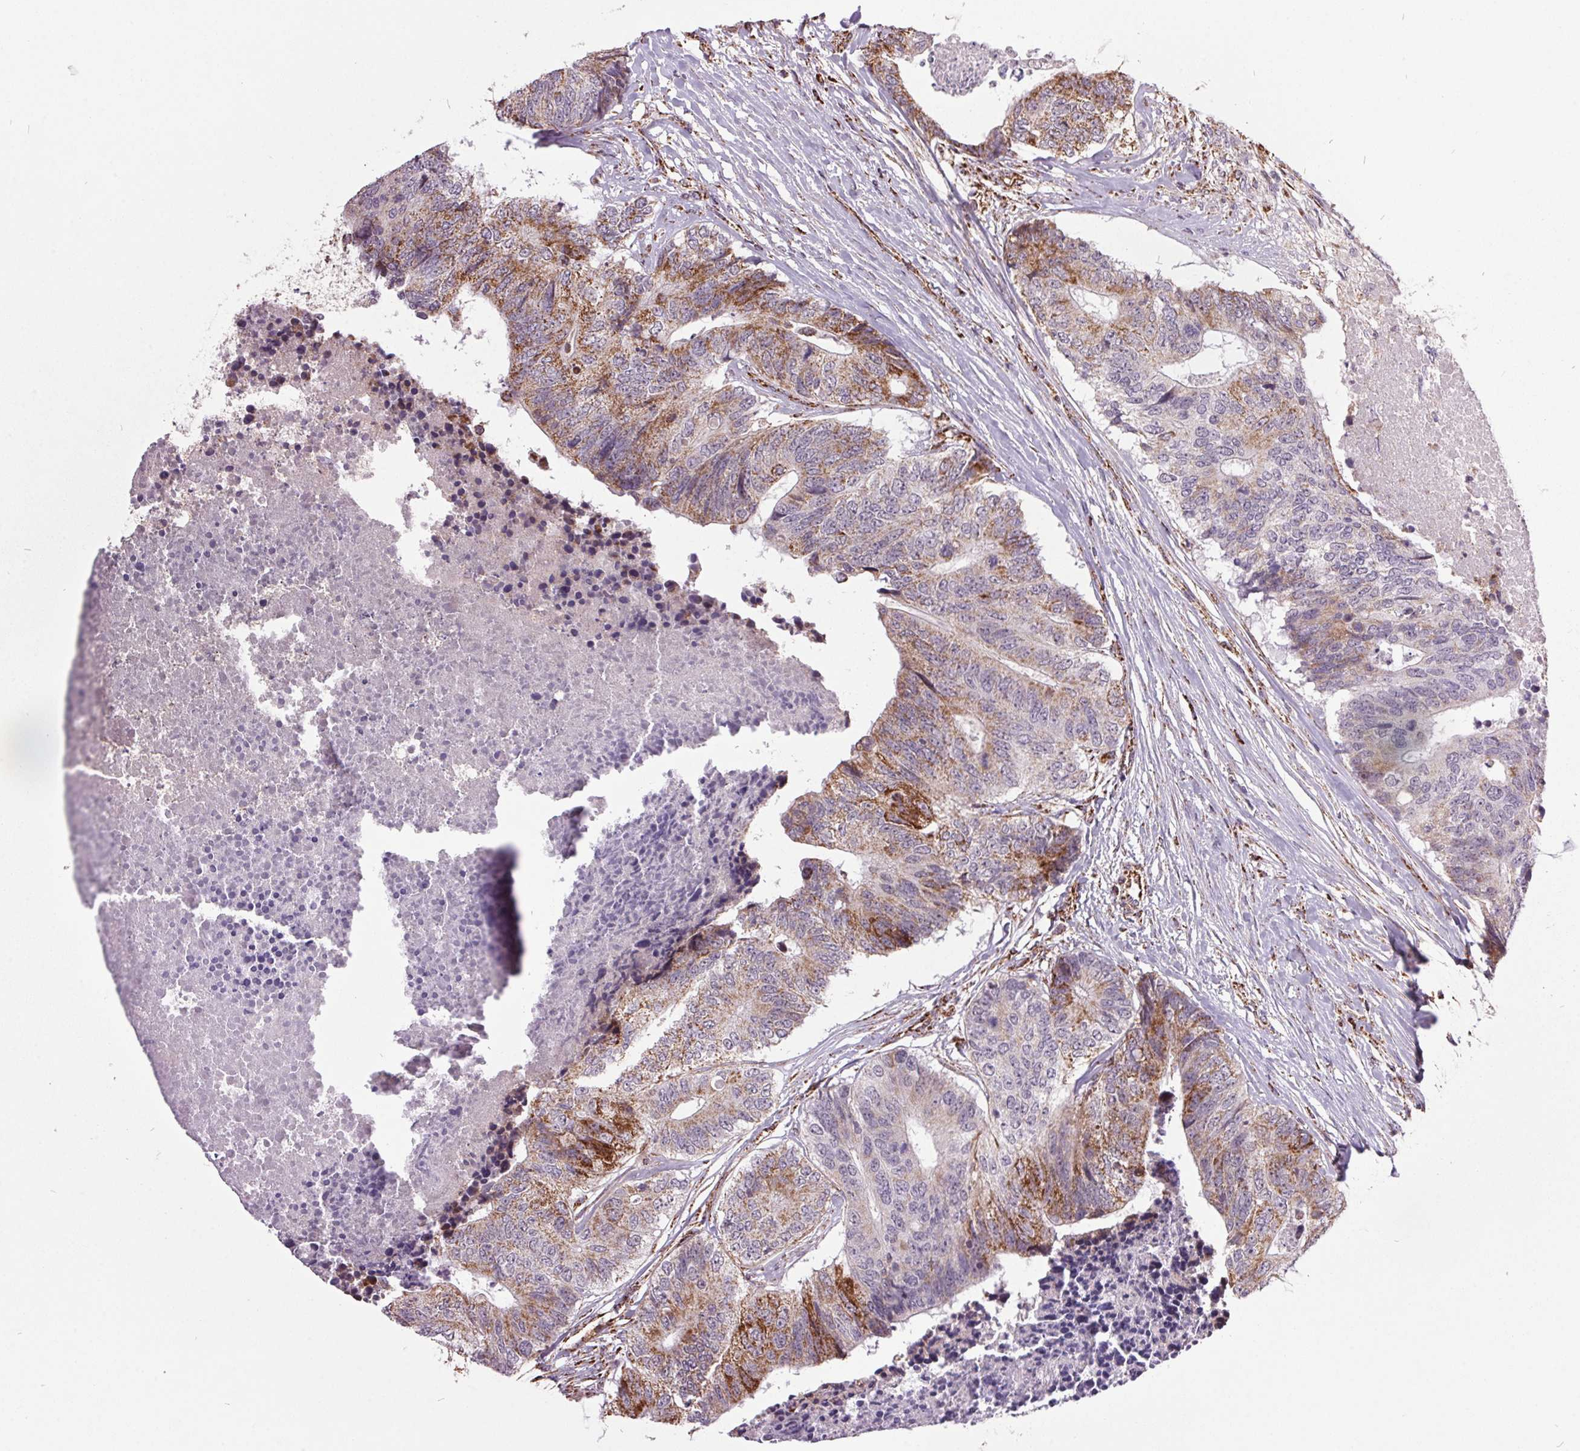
{"staining": {"intensity": "moderate", "quantity": "25%-75%", "location": "cytoplasmic/membranous"}, "tissue": "colorectal cancer", "cell_type": "Tumor cells", "image_type": "cancer", "snomed": [{"axis": "morphology", "description": "Adenocarcinoma, NOS"}, {"axis": "topography", "description": "Colon"}], "caption": "Immunohistochemical staining of colorectal adenocarcinoma reveals medium levels of moderate cytoplasmic/membranous expression in about 25%-75% of tumor cells. The protein of interest is stained brown, and the nuclei are stained in blue (DAB (3,3'-diaminobenzidine) IHC with brightfield microscopy, high magnification).", "gene": "NDUFS6", "patient": {"sex": "female", "age": 67}}